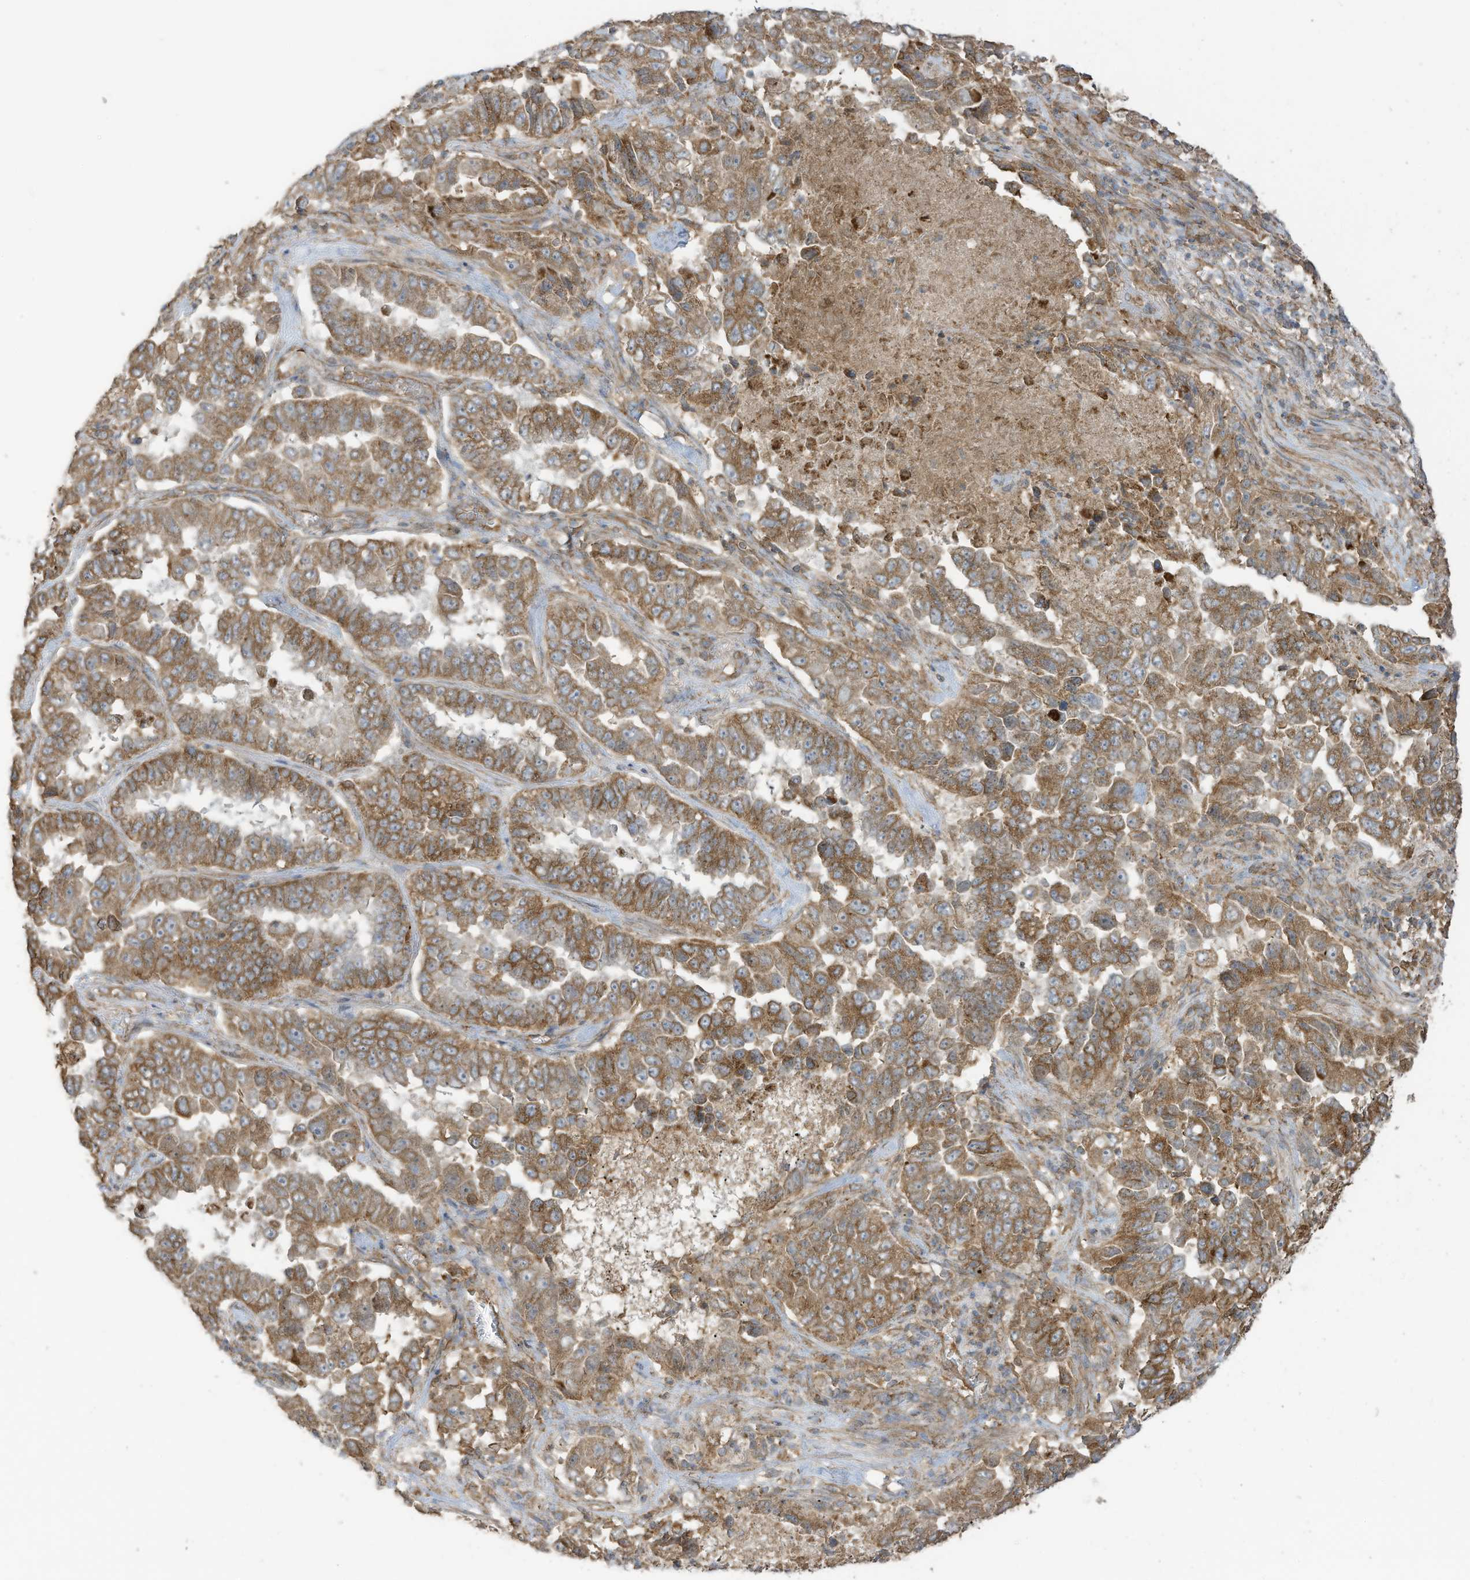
{"staining": {"intensity": "moderate", "quantity": ">75%", "location": "cytoplasmic/membranous"}, "tissue": "lung cancer", "cell_type": "Tumor cells", "image_type": "cancer", "snomed": [{"axis": "morphology", "description": "Adenocarcinoma, NOS"}, {"axis": "topography", "description": "Lung"}], "caption": "High-power microscopy captured an IHC image of adenocarcinoma (lung), revealing moderate cytoplasmic/membranous expression in about >75% of tumor cells.", "gene": "CGAS", "patient": {"sex": "female", "age": 51}}